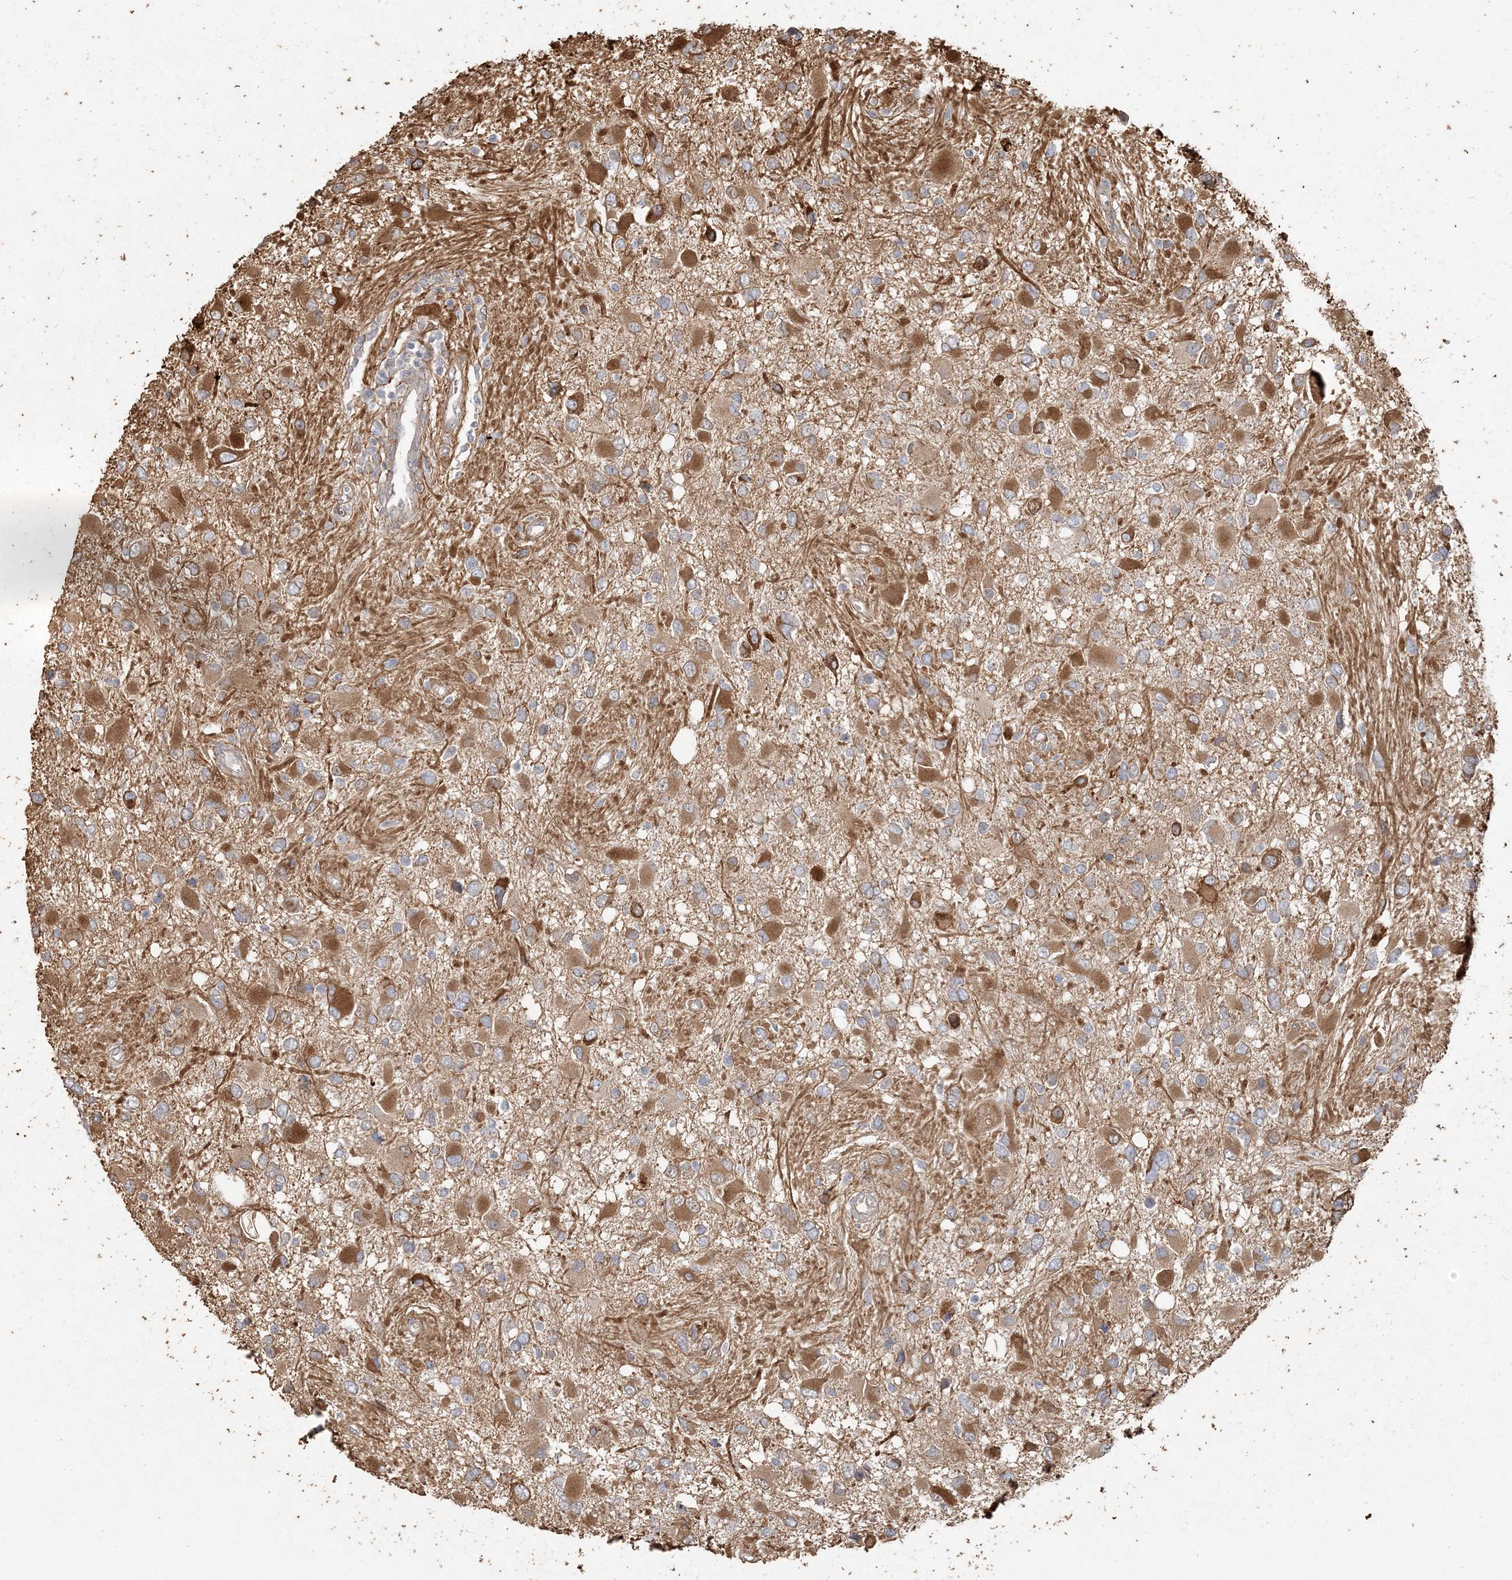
{"staining": {"intensity": "moderate", "quantity": "25%-75%", "location": "cytoplasmic/membranous"}, "tissue": "glioma", "cell_type": "Tumor cells", "image_type": "cancer", "snomed": [{"axis": "morphology", "description": "Glioma, malignant, High grade"}, {"axis": "topography", "description": "Brain"}], "caption": "Moderate cytoplasmic/membranous expression is identified in about 25%-75% of tumor cells in malignant glioma (high-grade). (DAB IHC with brightfield microscopy, high magnification).", "gene": "RNF145", "patient": {"sex": "male", "age": 53}}